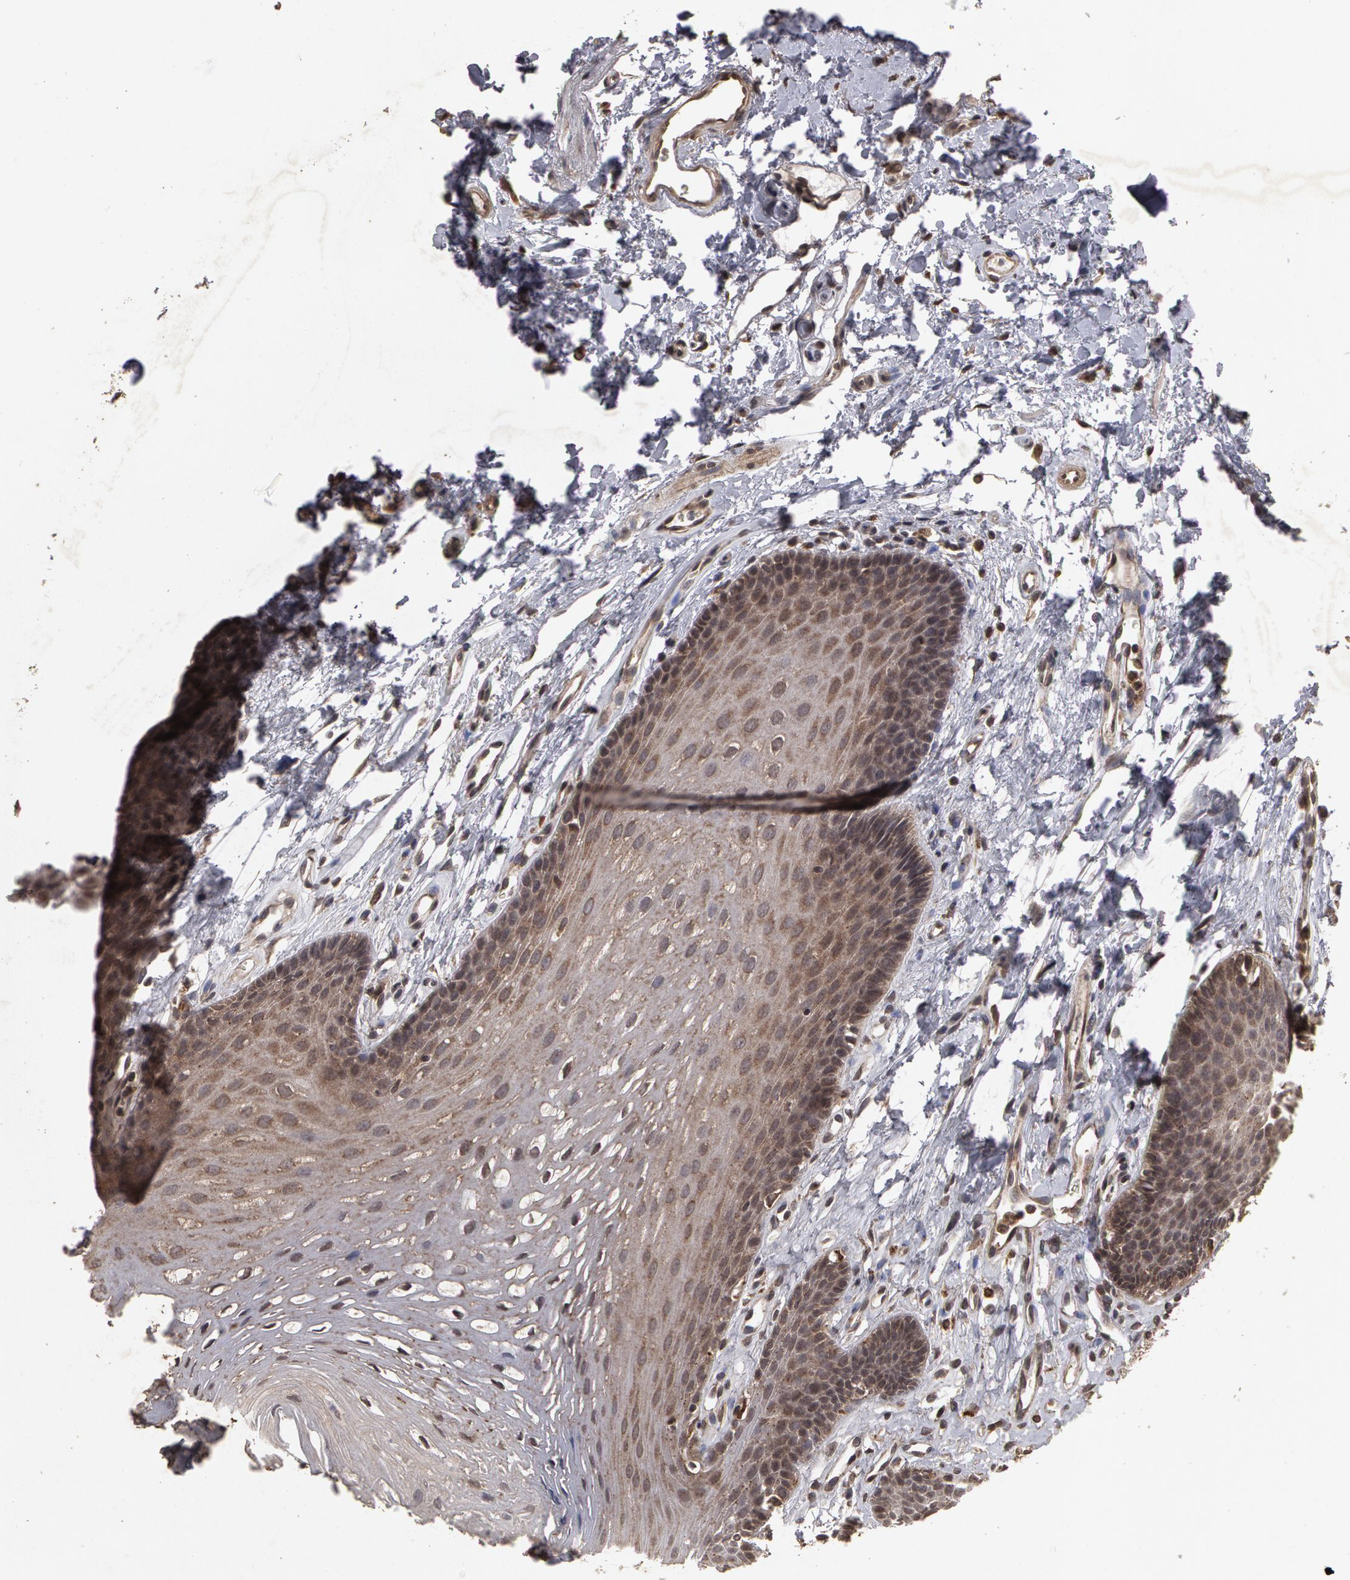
{"staining": {"intensity": "weak", "quantity": "<25%", "location": "cytoplasmic/membranous"}, "tissue": "oral mucosa", "cell_type": "Squamous epithelial cells", "image_type": "normal", "snomed": [{"axis": "morphology", "description": "Normal tissue, NOS"}, {"axis": "topography", "description": "Oral tissue"}], "caption": "High power microscopy image of an immunohistochemistry (IHC) micrograph of unremarkable oral mucosa, revealing no significant expression in squamous epithelial cells. The staining is performed using DAB brown chromogen with nuclei counter-stained in using hematoxylin.", "gene": "CALR", "patient": {"sex": "male", "age": 62}}